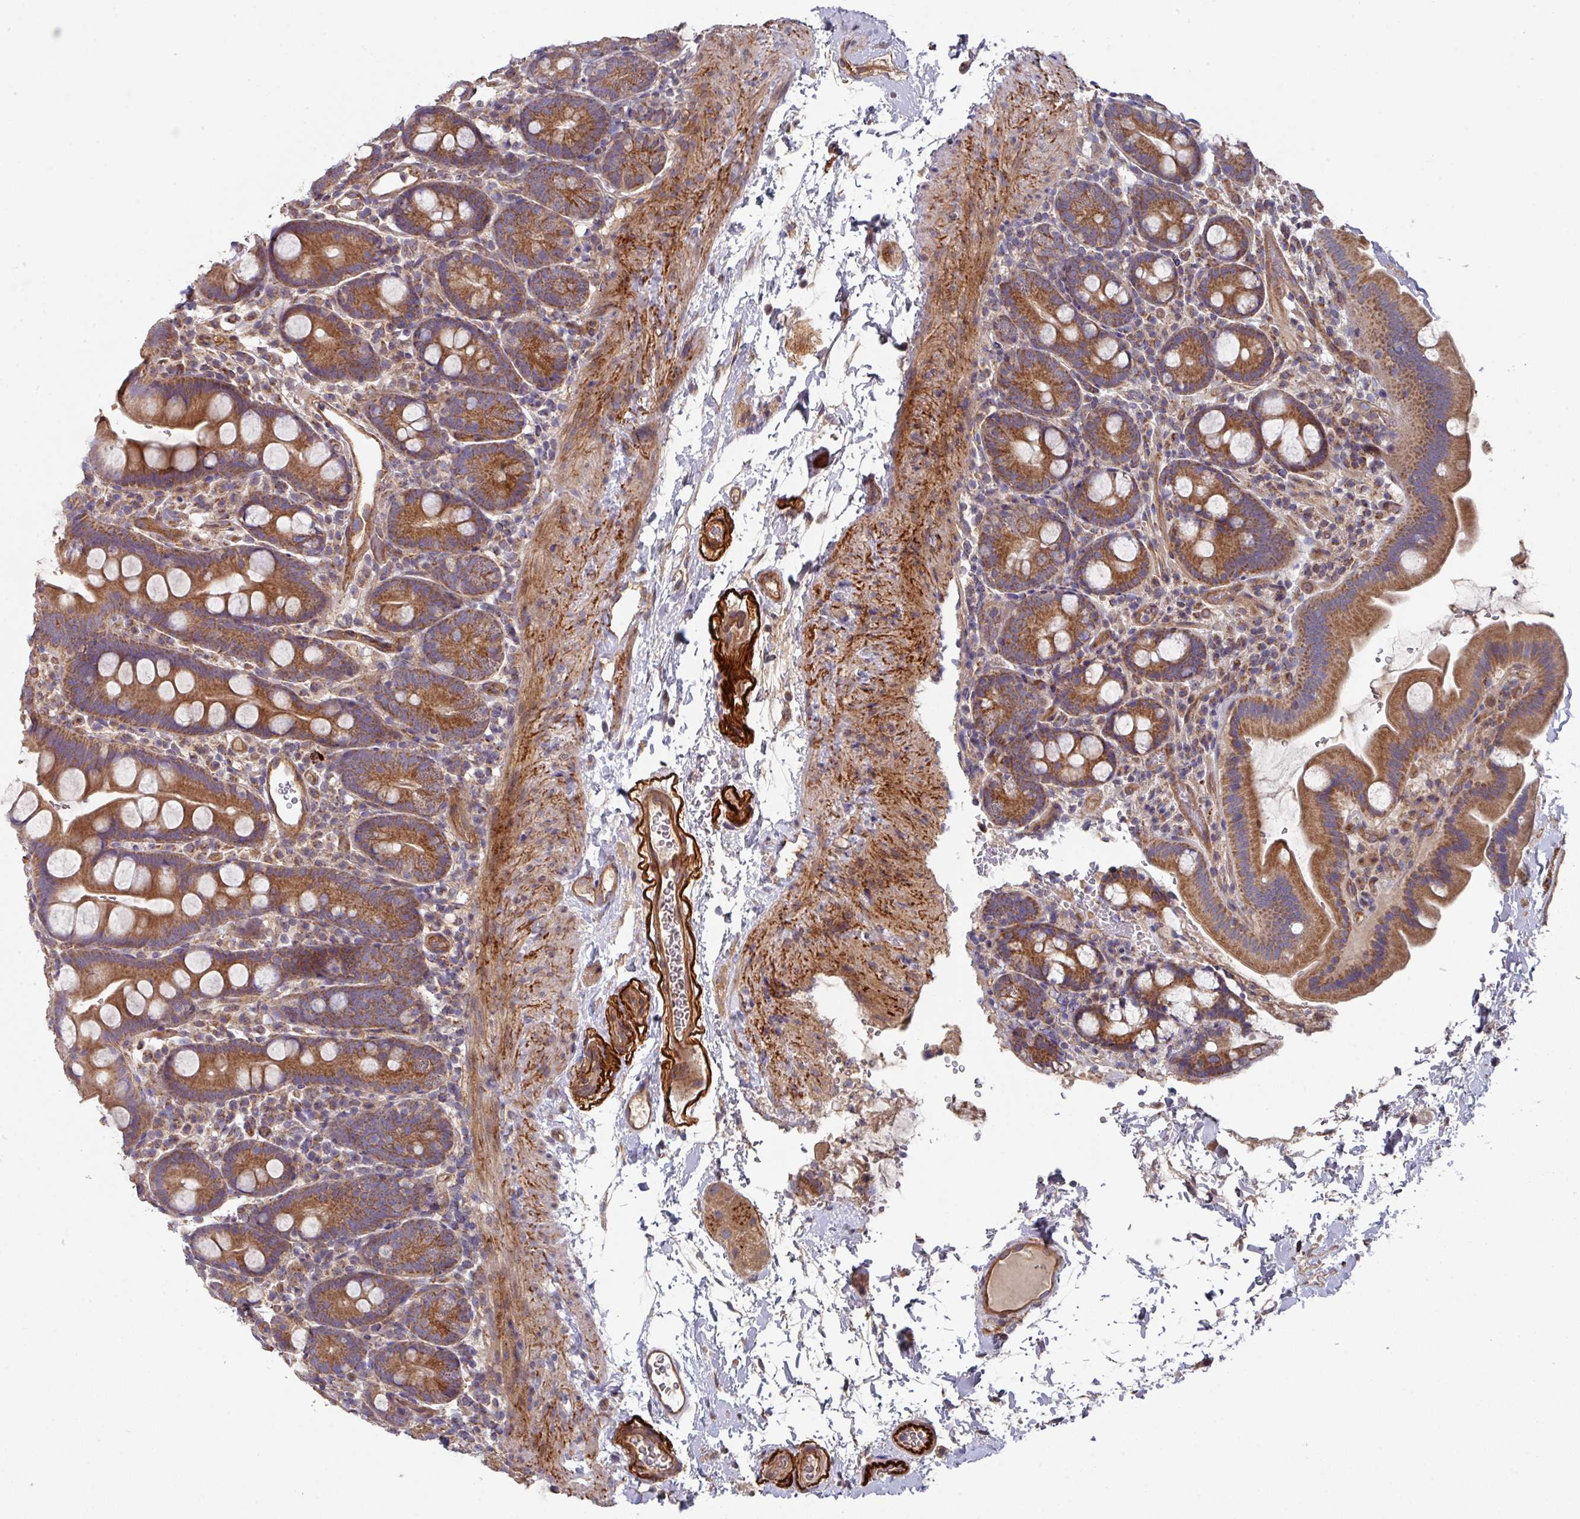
{"staining": {"intensity": "moderate", "quantity": ">75%", "location": "cytoplasmic/membranous"}, "tissue": "small intestine", "cell_type": "Glandular cells", "image_type": "normal", "snomed": [{"axis": "morphology", "description": "Normal tissue, NOS"}, {"axis": "topography", "description": "Small intestine"}], "caption": "Moderate cytoplasmic/membranous staining for a protein is identified in about >75% of glandular cells of unremarkable small intestine using immunohistochemistry.", "gene": "DCAF12L1", "patient": {"sex": "female", "age": 68}}